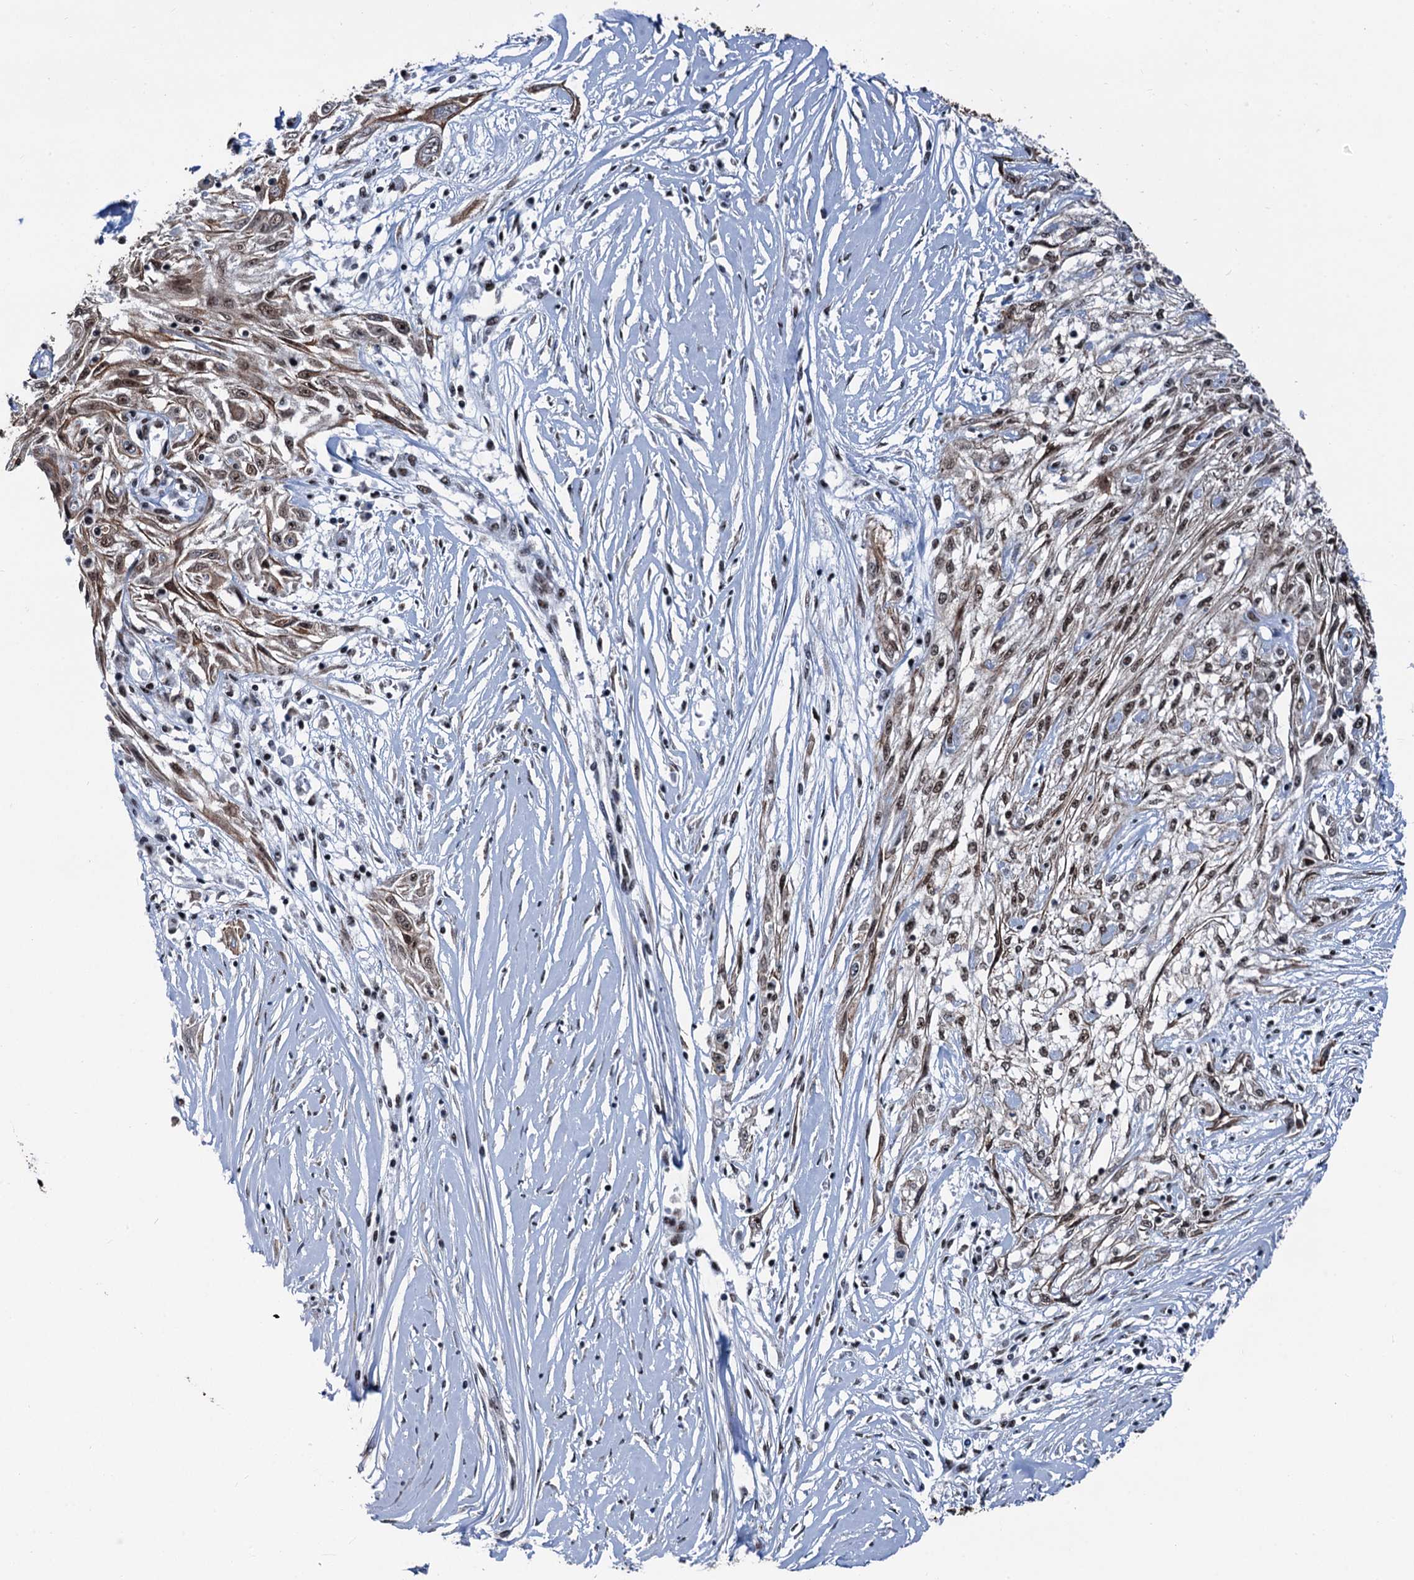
{"staining": {"intensity": "moderate", "quantity": ">75%", "location": "nuclear"}, "tissue": "skin cancer", "cell_type": "Tumor cells", "image_type": "cancer", "snomed": [{"axis": "morphology", "description": "Squamous cell carcinoma, NOS"}, {"axis": "morphology", "description": "Squamous cell carcinoma, metastatic, NOS"}, {"axis": "topography", "description": "Skin"}, {"axis": "topography", "description": "Lymph node"}], "caption": "Moderate nuclear expression for a protein is identified in about >75% of tumor cells of skin cancer (squamous cell carcinoma) using immunohistochemistry (IHC).", "gene": "DDX23", "patient": {"sex": "male", "age": 75}}